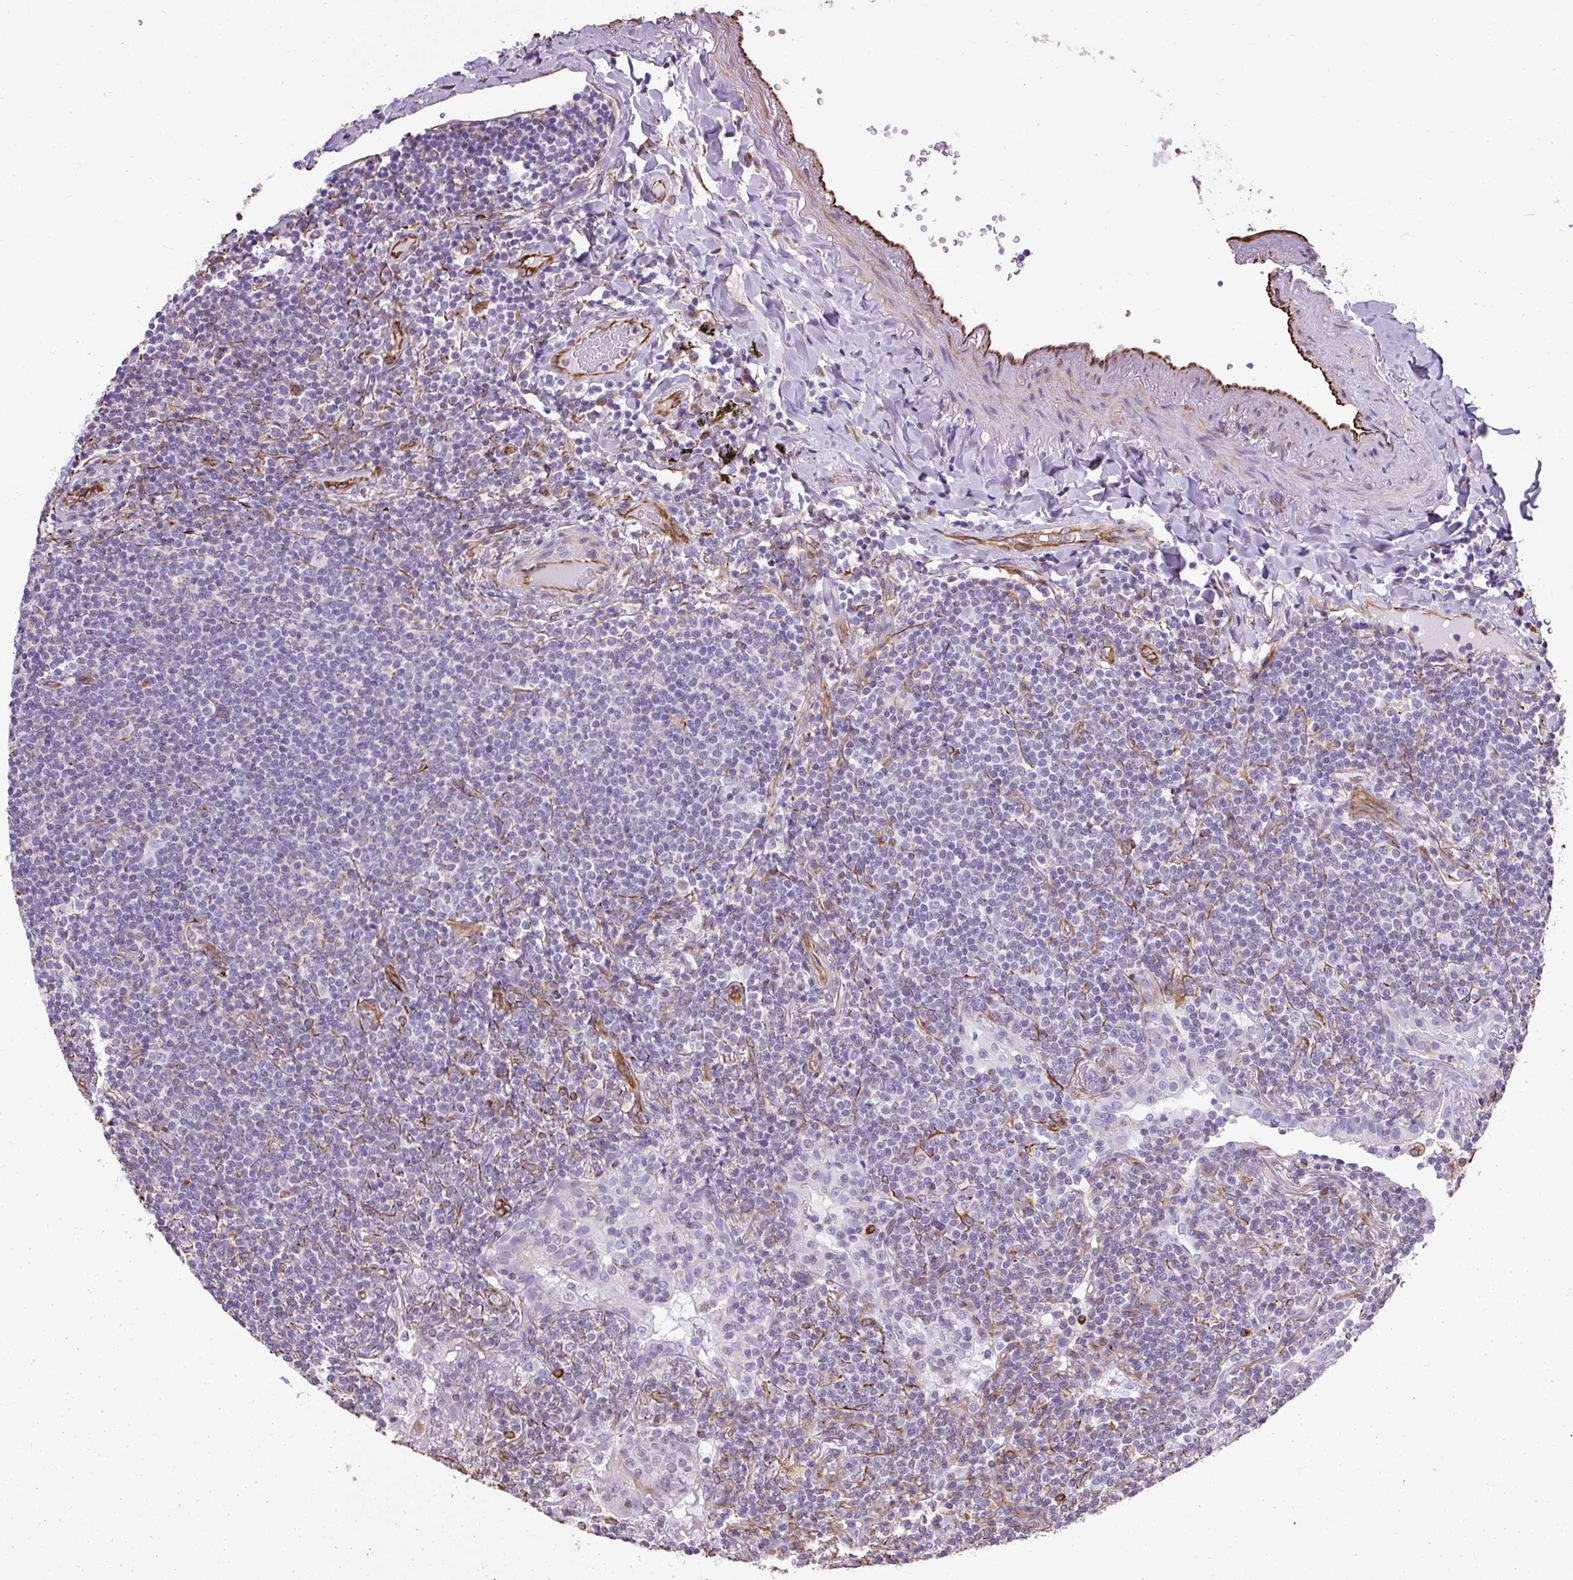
{"staining": {"intensity": "negative", "quantity": "none", "location": "none"}, "tissue": "lymphoma", "cell_type": "Tumor cells", "image_type": "cancer", "snomed": [{"axis": "morphology", "description": "Malignant lymphoma, non-Hodgkin's type, Low grade"}, {"axis": "topography", "description": "Lung"}], "caption": "IHC histopathology image of neoplastic tissue: human lymphoma stained with DAB (3,3'-diaminobenzidine) demonstrates no significant protein staining in tumor cells.", "gene": "PLS1", "patient": {"sex": "female", "age": 71}}